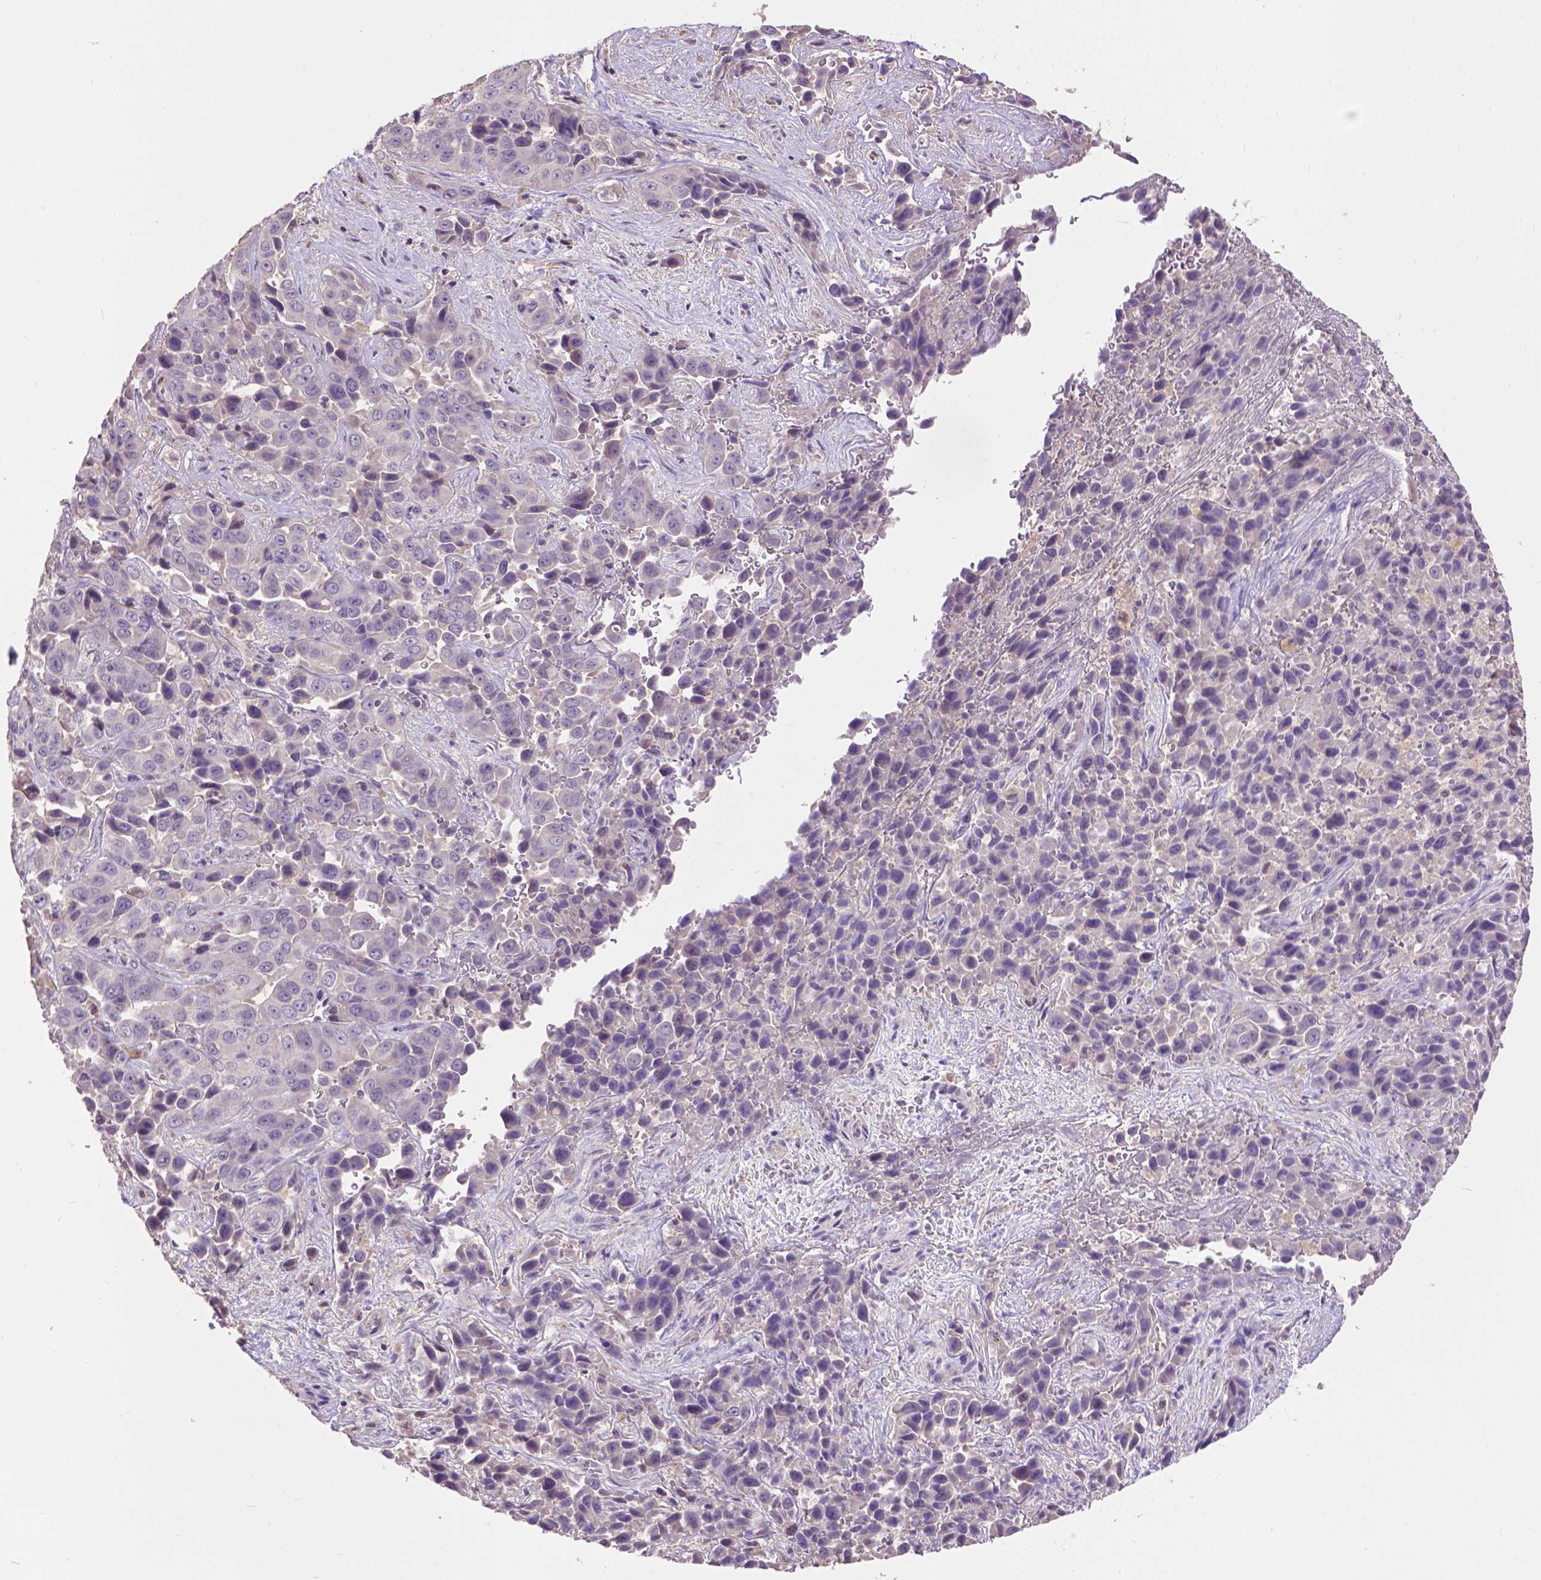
{"staining": {"intensity": "negative", "quantity": "none", "location": "none"}, "tissue": "liver cancer", "cell_type": "Tumor cells", "image_type": "cancer", "snomed": [{"axis": "morphology", "description": "Cholangiocarcinoma"}, {"axis": "topography", "description": "Liver"}], "caption": "Tumor cells are negative for brown protein staining in liver cholangiocarcinoma. (DAB (3,3'-diaminobenzidine) immunohistochemistry (IHC) visualized using brightfield microscopy, high magnification).", "gene": "ZNF337", "patient": {"sex": "female", "age": 52}}